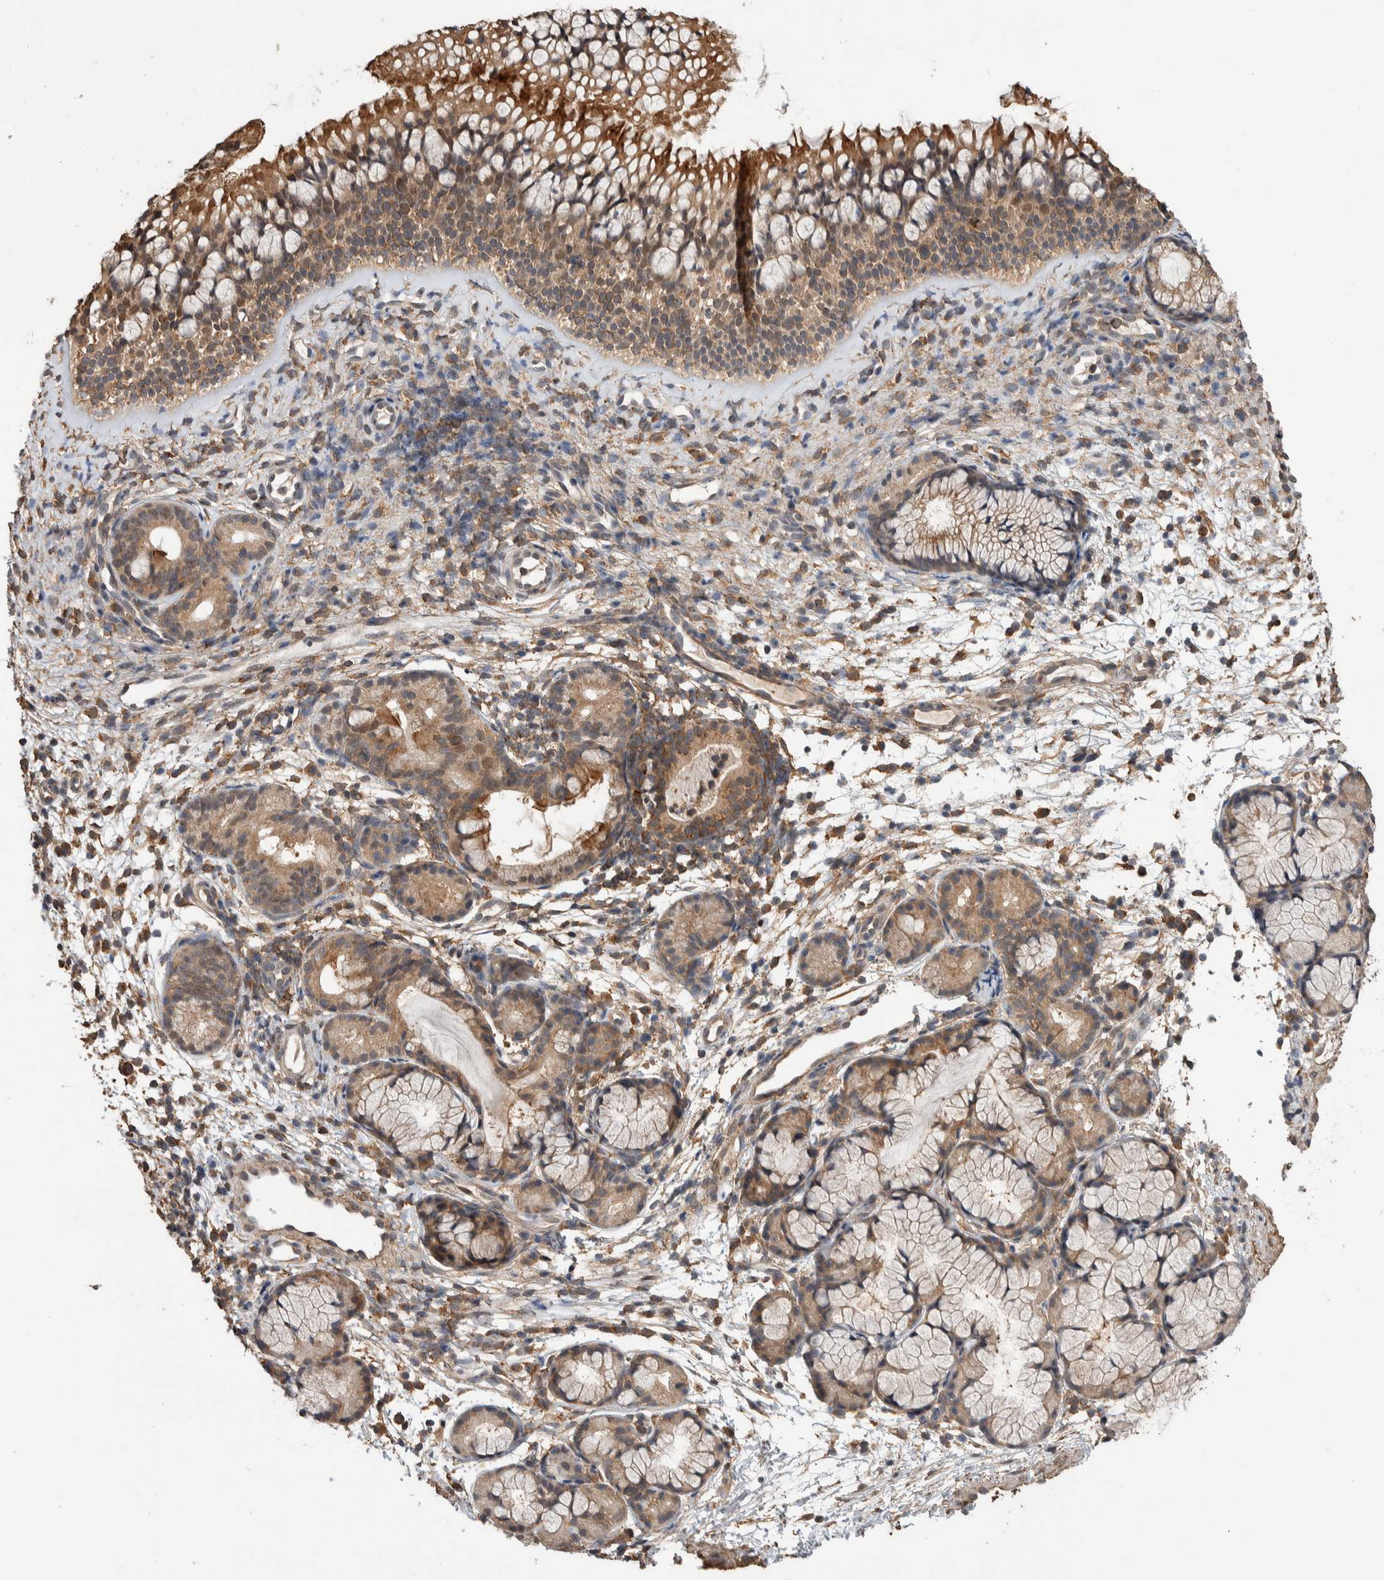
{"staining": {"intensity": "moderate", "quantity": ">75%", "location": "cytoplasmic/membranous,nuclear"}, "tissue": "nasopharynx", "cell_type": "Respiratory epithelial cells", "image_type": "normal", "snomed": [{"axis": "morphology", "description": "Normal tissue, NOS"}, {"axis": "morphology", "description": "Inflammation, NOS"}, {"axis": "topography", "description": "Nasopharynx"}], "caption": "Protein staining reveals moderate cytoplasmic/membranous,nuclear staining in about >75% of respiratory epithelial cells in normal nasopharynx. (Brightfield microscopy of DAB IHC at high magnification).", "gene": "DVL2", "patient": {"sex": "female", "age": 19}}